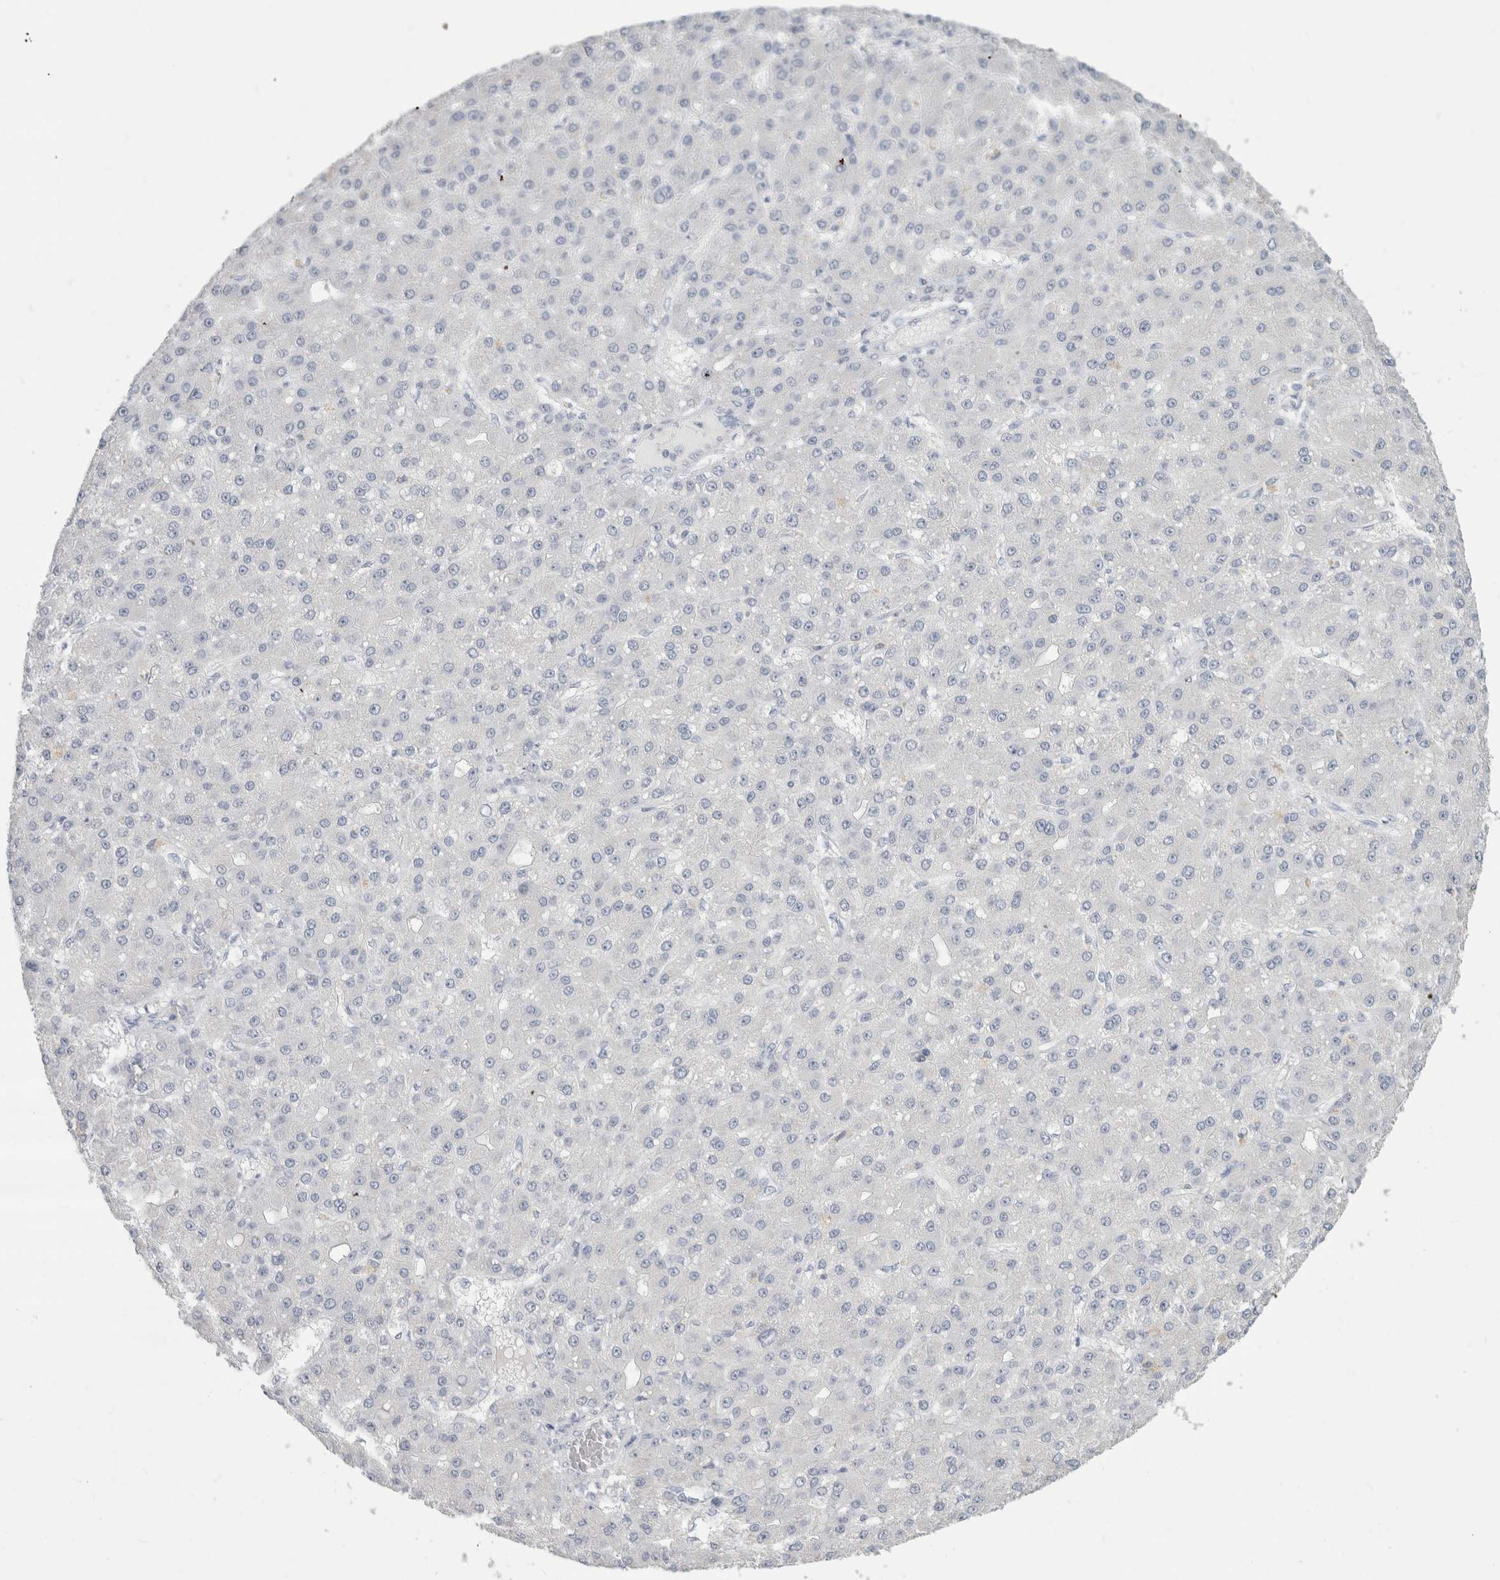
{"staining": {"intensity": "negative", "quantity": "none", "location": "none"}, "tissue": "liver cancer", "cell_type": "Tumor cells", "image_type": "cancer", "snomed": [{"axis": "morphology", "description": "Carcinoma, Hepatocellular, NOS"}, {"axis": "topography", "description": "Liver"}], "caption": "This is a micrograph of IHC staining of hepatocellular carcinoma (liver), which shows no expression in tumor cells.", "gene": "SLC6A1", "patient": {"sex": "male", "age": 67}}